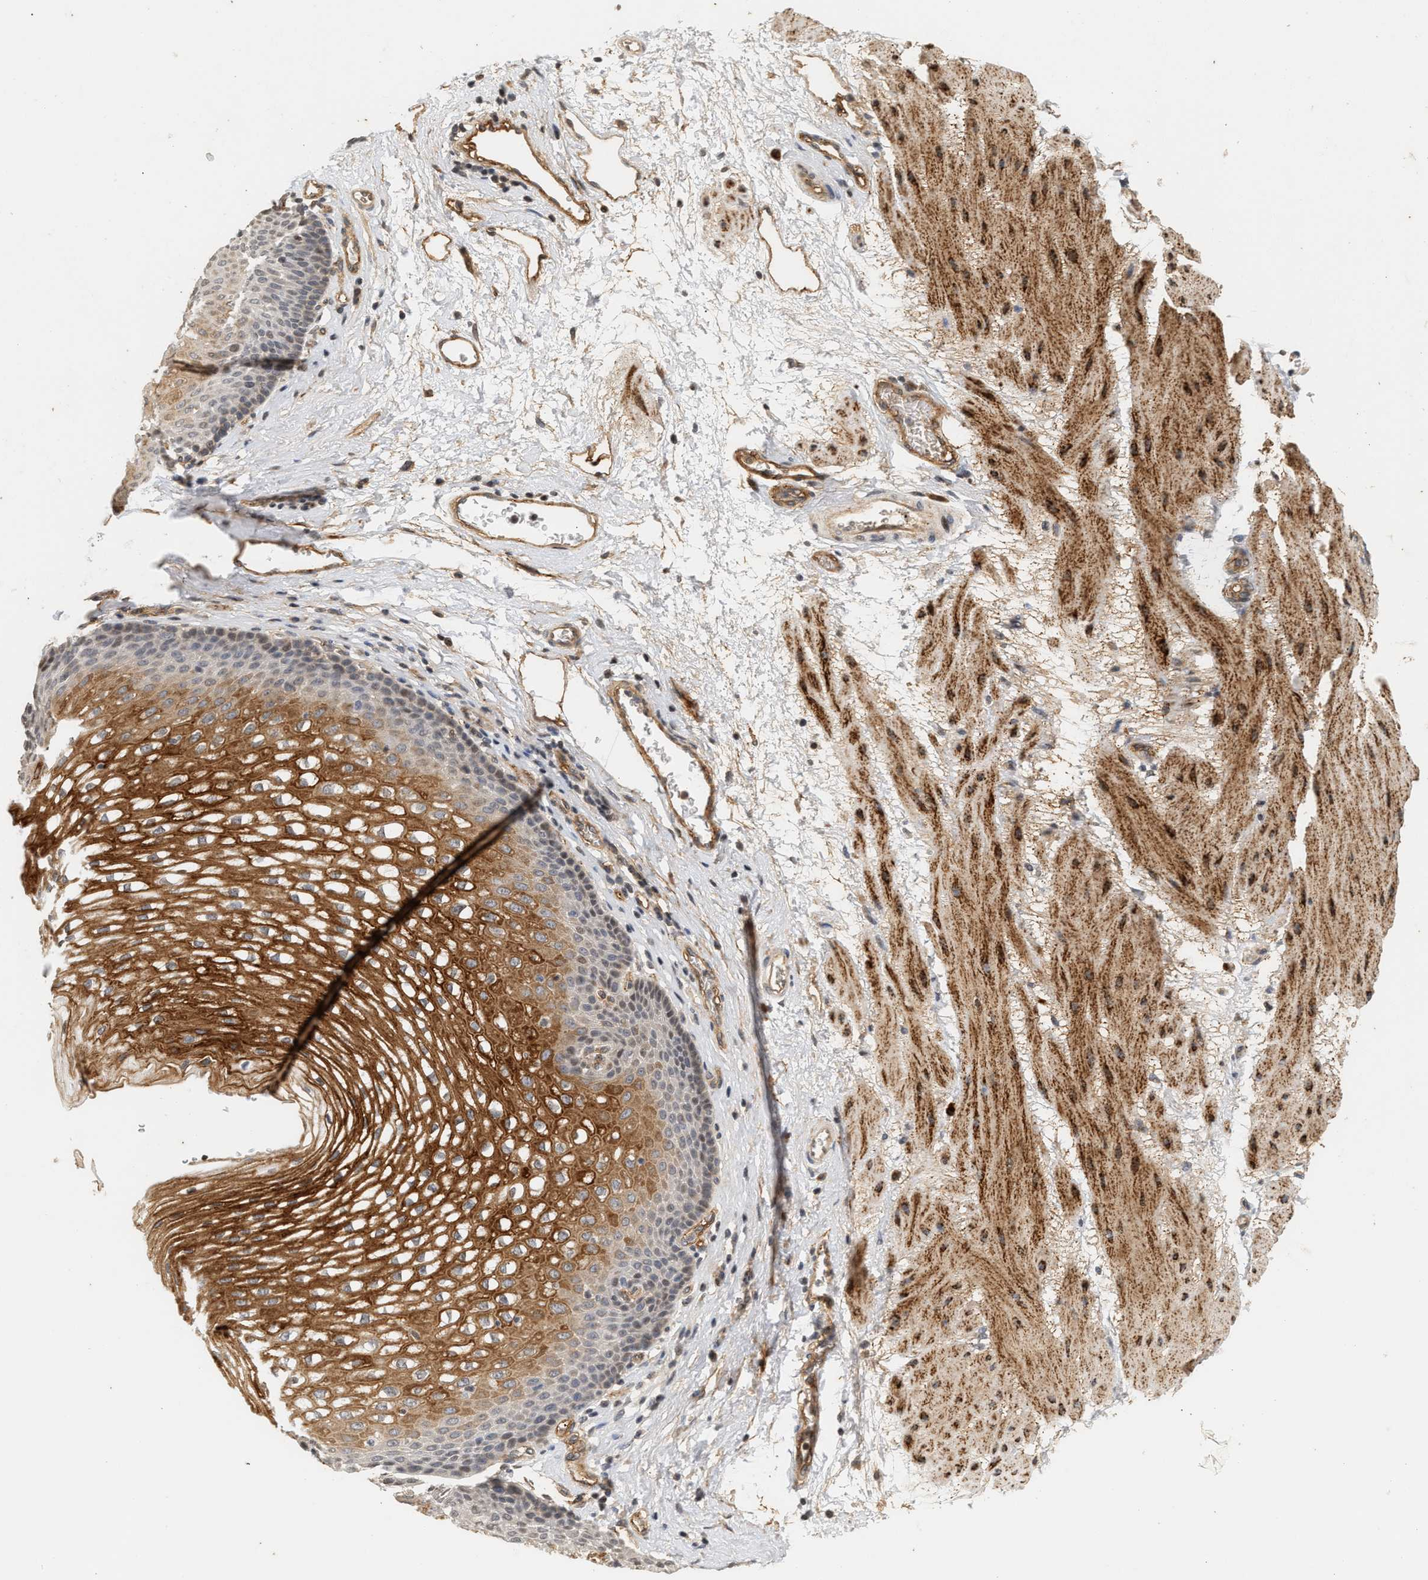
{"staining": {"intensity": "moderate", "quantity": "25%-75%", "location": "cytoplasmic/membranous"}, "tissue": "esophagus", "cell_type": "Squamous epithelial cells", "image_type": "normal", "snomed": [{"axis": "morphology", "description": "Normal tissue, NOS"}, {"axis": "topography", "description": "Esophagus"}], "caption": "Esophagus stained with a brown dye reveals moderate cytoplasmic/membranous positive staining in about 25%-75% of squamous epithelial cells.", "gene": "PLXND1", "patient": {"sex": "male", "age": 48}}